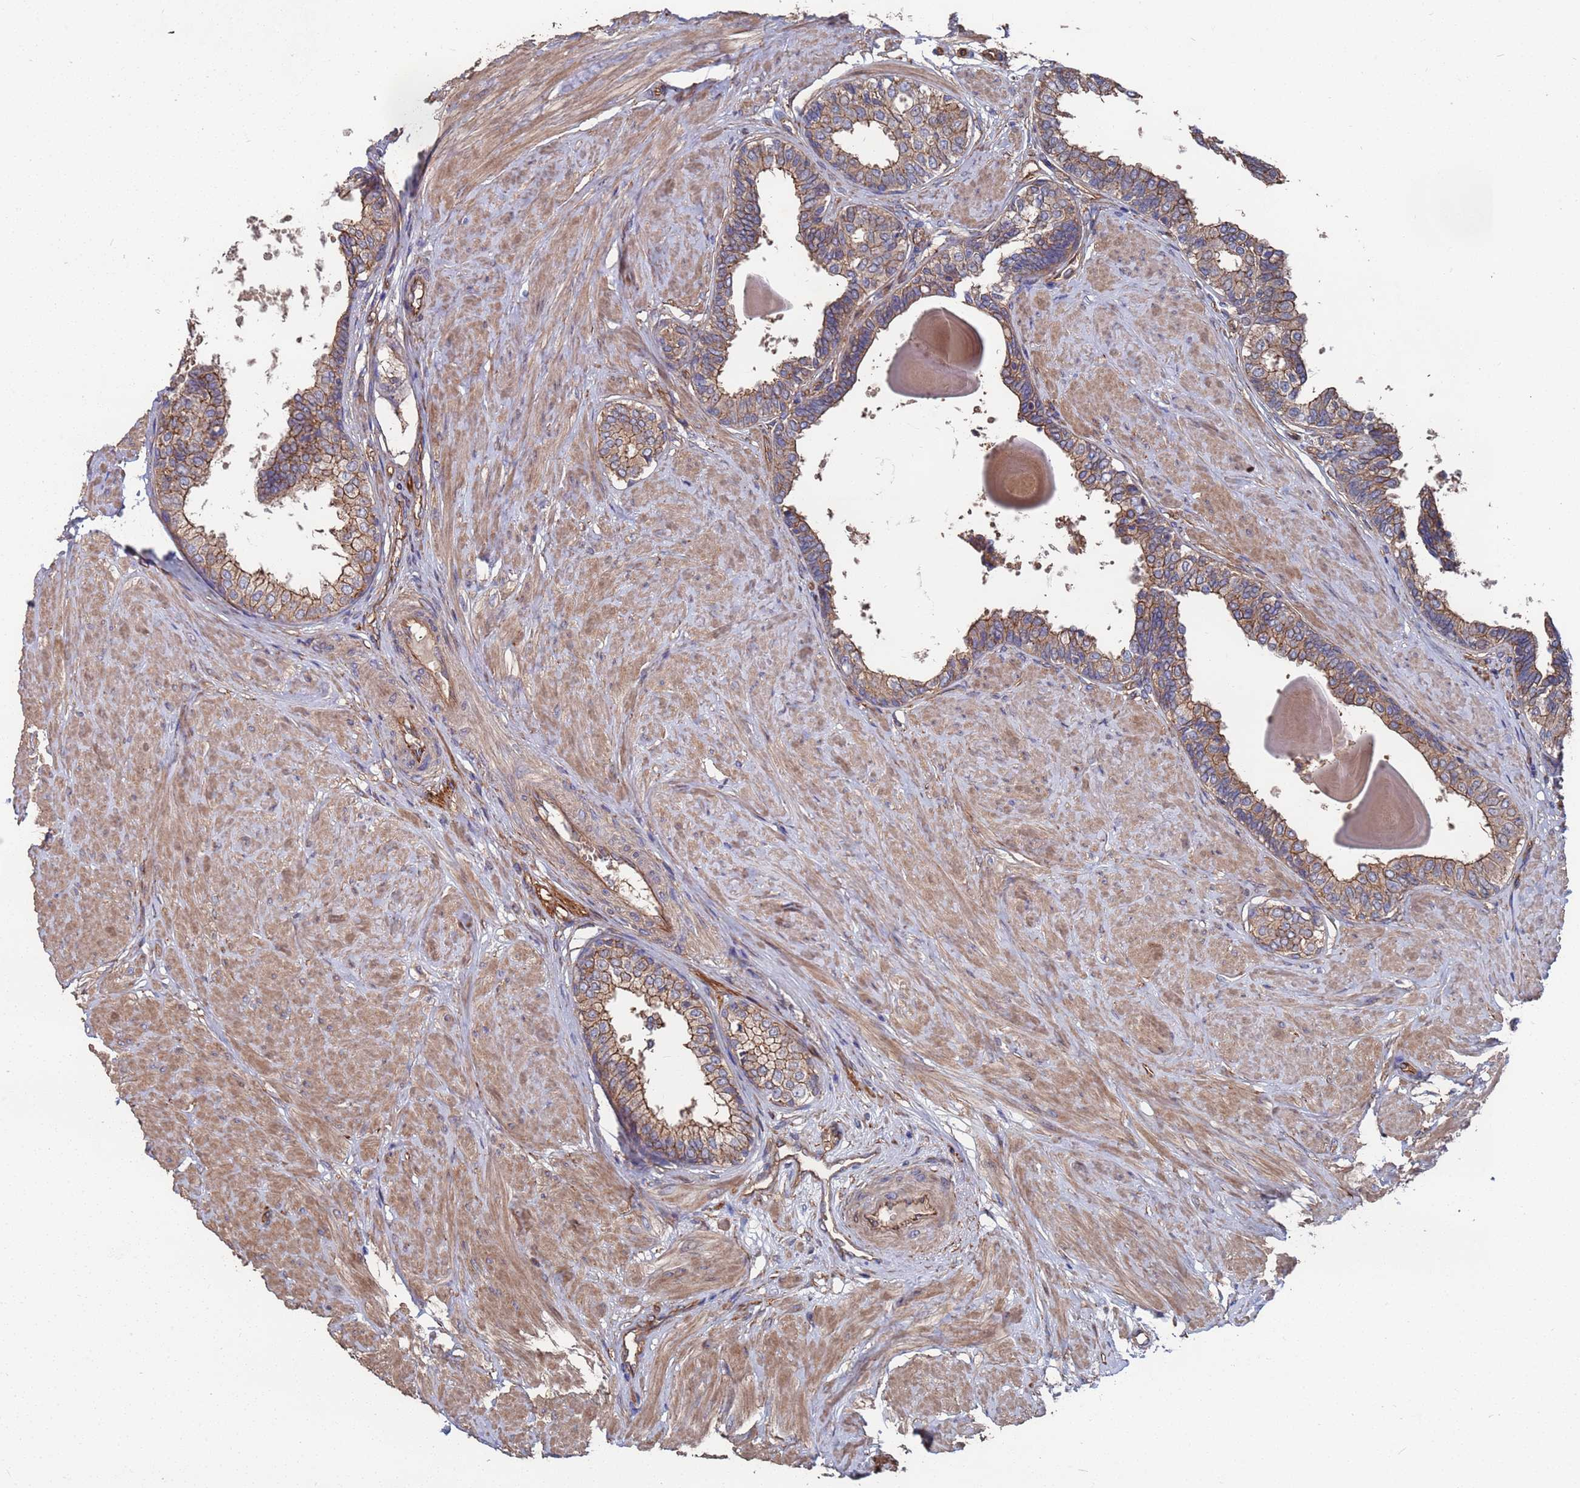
{"staining": {"intensity": "moderate", "quantity": "25%-75%", "location": "cytoplasmic/membranous"}, "tissue": "prostate", "cell_type": "Glandular cells", "image_type": "normal", "snomed": [{"axis": "morphology", "description": "Normal tissue, NOS"}, {"axis": "topography", "description": "Prostate"}], "caption": "Immunohistochemistry (DAB) staining of unremarkable human prostate reveals moderate cytoplasmic/membranous protein staining in about 25%-75% of glandular cells. The protein of interest is stained brown, and the nuclei are stained in blue (DAB (3,3'-diaminobenzidine) IHC with brightfield microscopy, high magnification).", "gene": "NDUFAF6", "patient": {"sex": "male", "age": 48}}